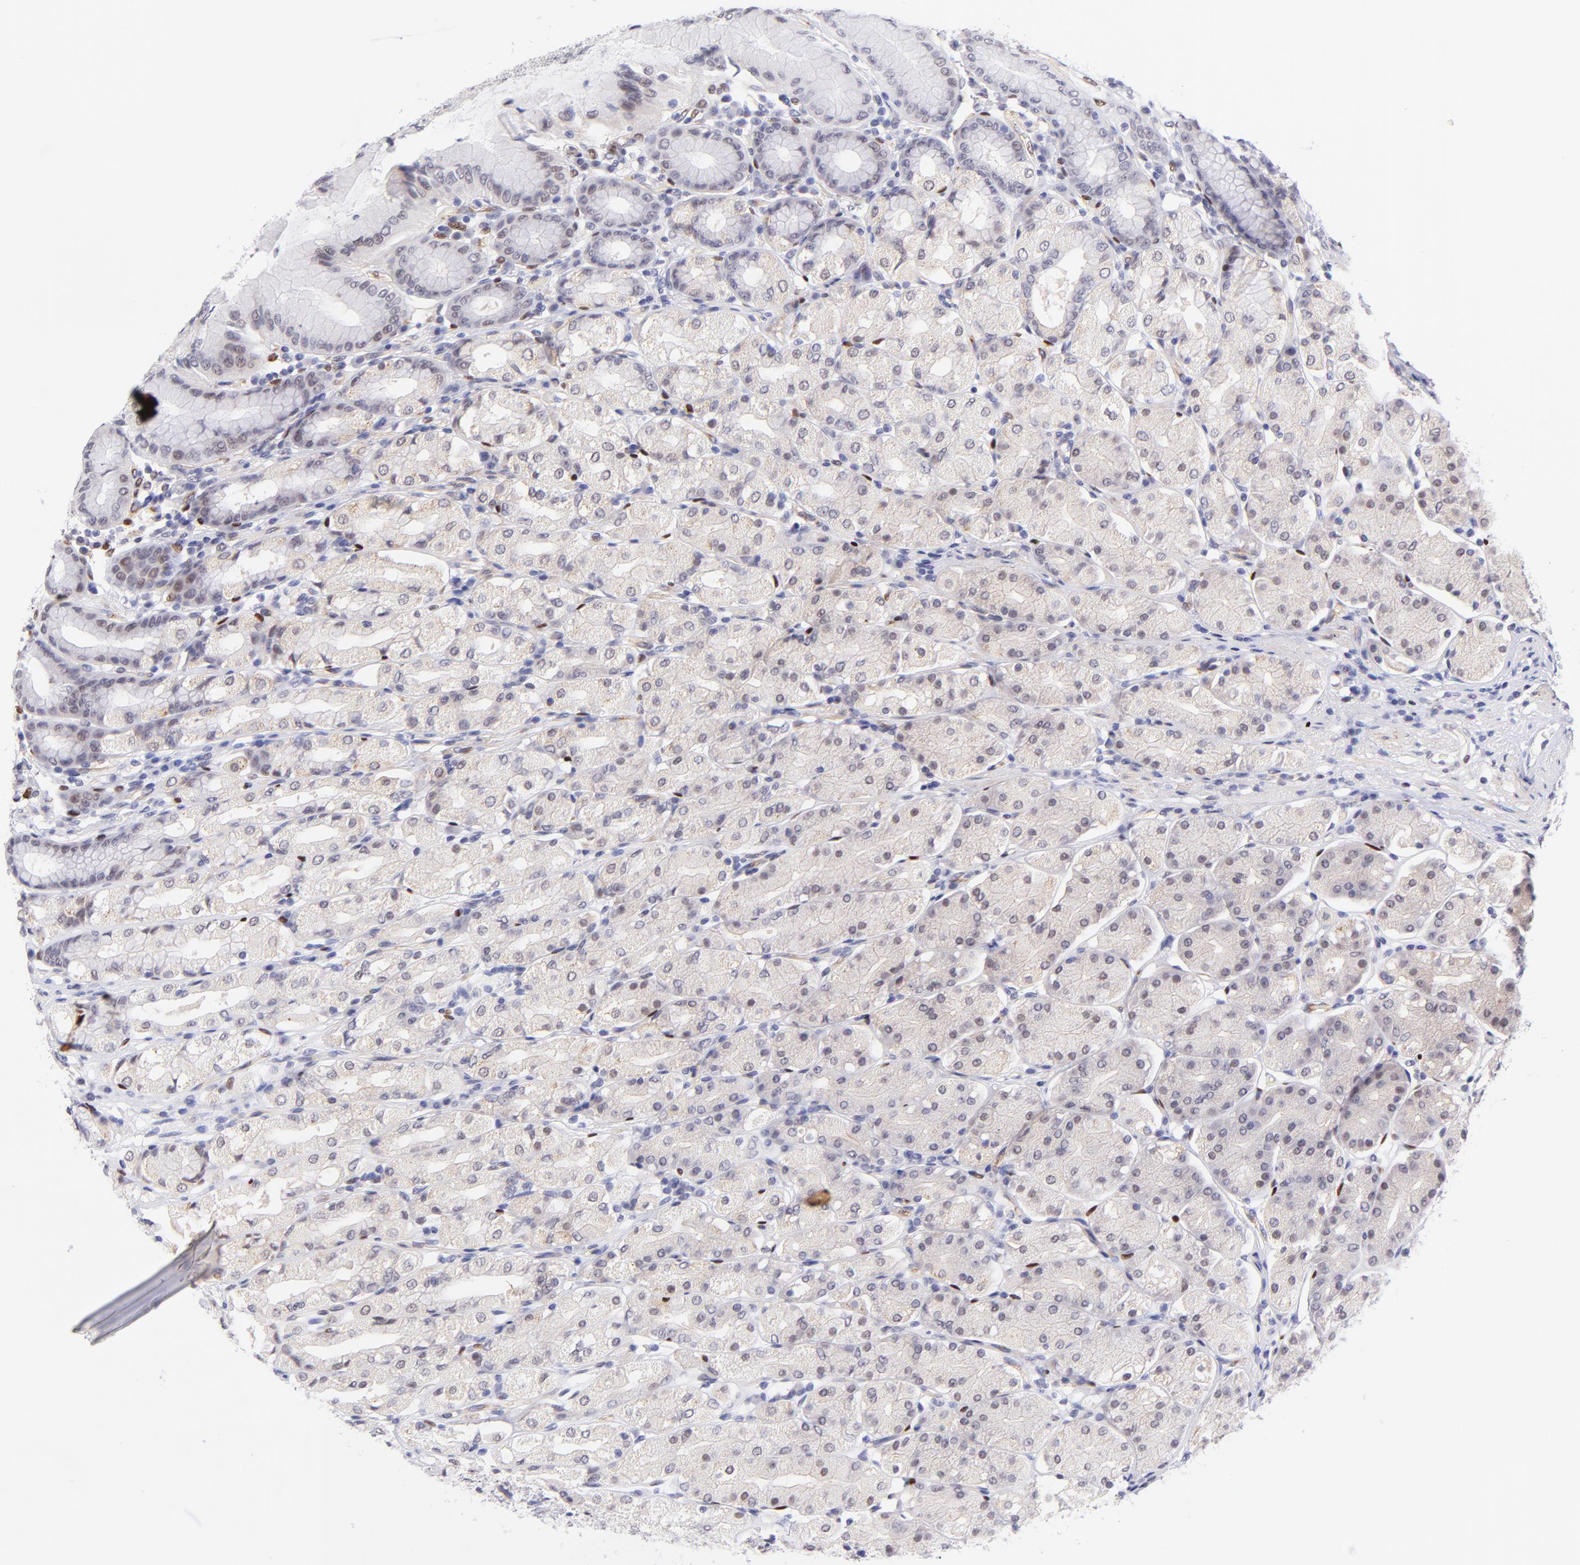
{"staining": {"intensity": "weak", "quantity": "25%-75%", "location": "nuclear"}, "tissue": "stomach", "cell_type": "Glandular cells", "image_type": "normal", "snomed": [{"axis": "morphology", "description": "Normal tissue, NOS"}, {"axis": "topography", "description": "Stomach, upper"}], "caption": "Immunohistochemical staining of unremarkable human stomach exhibits 25%-75% levels of weak nuclear protein staining in approximately 25%-75% of glandular cells.", "gene": "SOX6", "patient": {"sex": "male", "age": 68}}